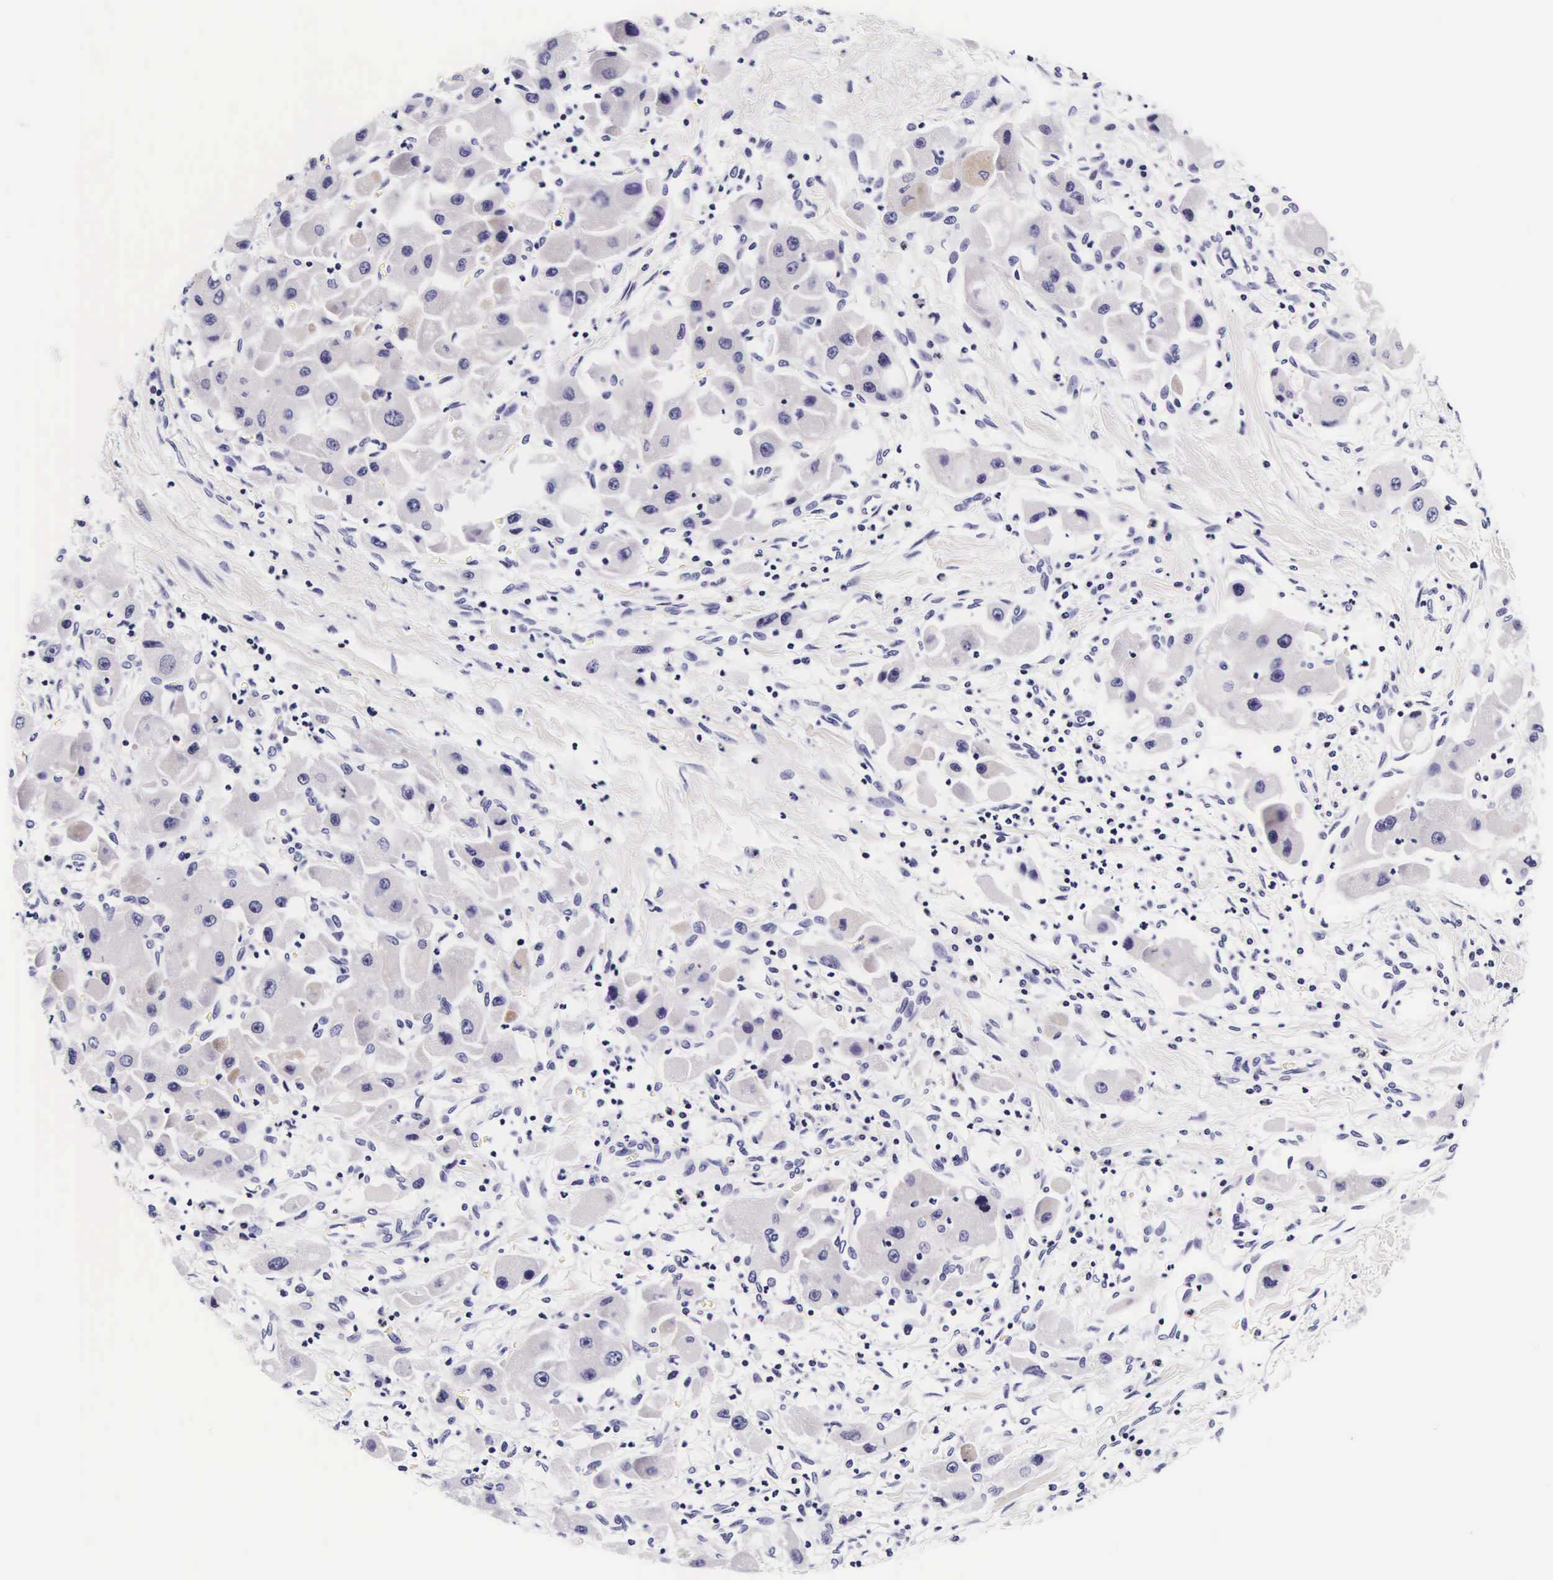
{"staining": {"intensity": "negative", "quantity": "none", "location": "none"}, "tissue": "liver cancer", "cell_type": "Tumor cells", "image_type": "cancer", "snomed": [{"axis": "morphology", "description": "Carcinoma, Hepatocellular, NOS"}, {"axis": "topography", "description": "Liver"}], "caption": "Liver cancer (hepatocellular carcinoma) stained for a protein using immunohistochemistry (IHC) shows no expression tumor cells.", "gene": "UPRT", "patient": {"sex": "male", "age": 24}}